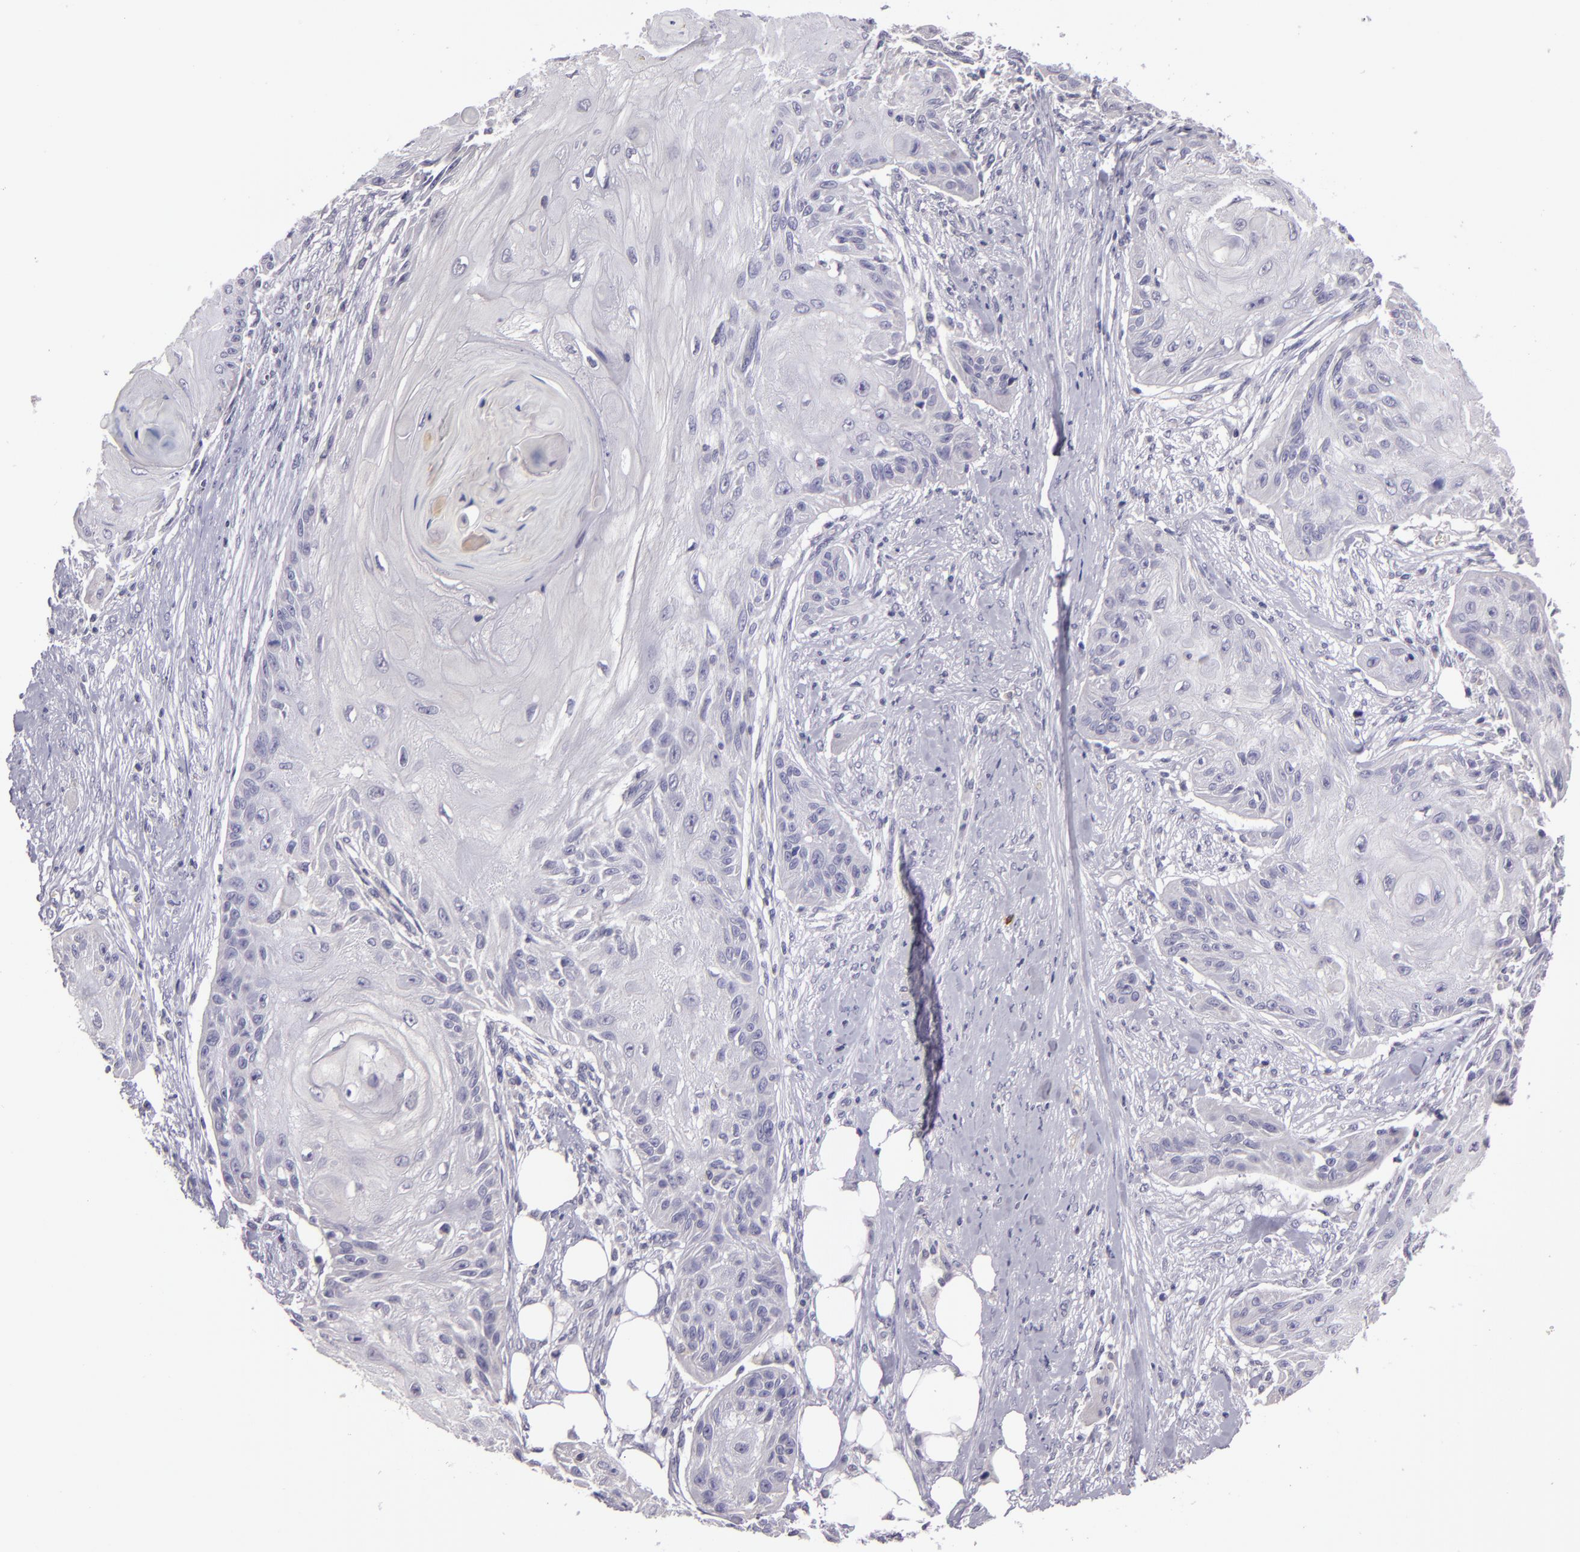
{"staining": {"intensity": "negative", "quantity": "none", "location": "none"}, "tissue": "skin cancer", "cell_type": "Tumor cells", "image_type": "cancer", "snomed": [{"axis": "morphology", "description": "Squamous cell carcinoma, NOS"}, {"axis": "topography", "description": "Skin"}], "caption": "Immunohistochemistry micrograph of human skin cancer (squamous cell carcinoma) stained for a protein (brown), which reveals no positivity in tumor cells.", "gene": "SNCB", "patient": {"sex": "female", "age": 88}}